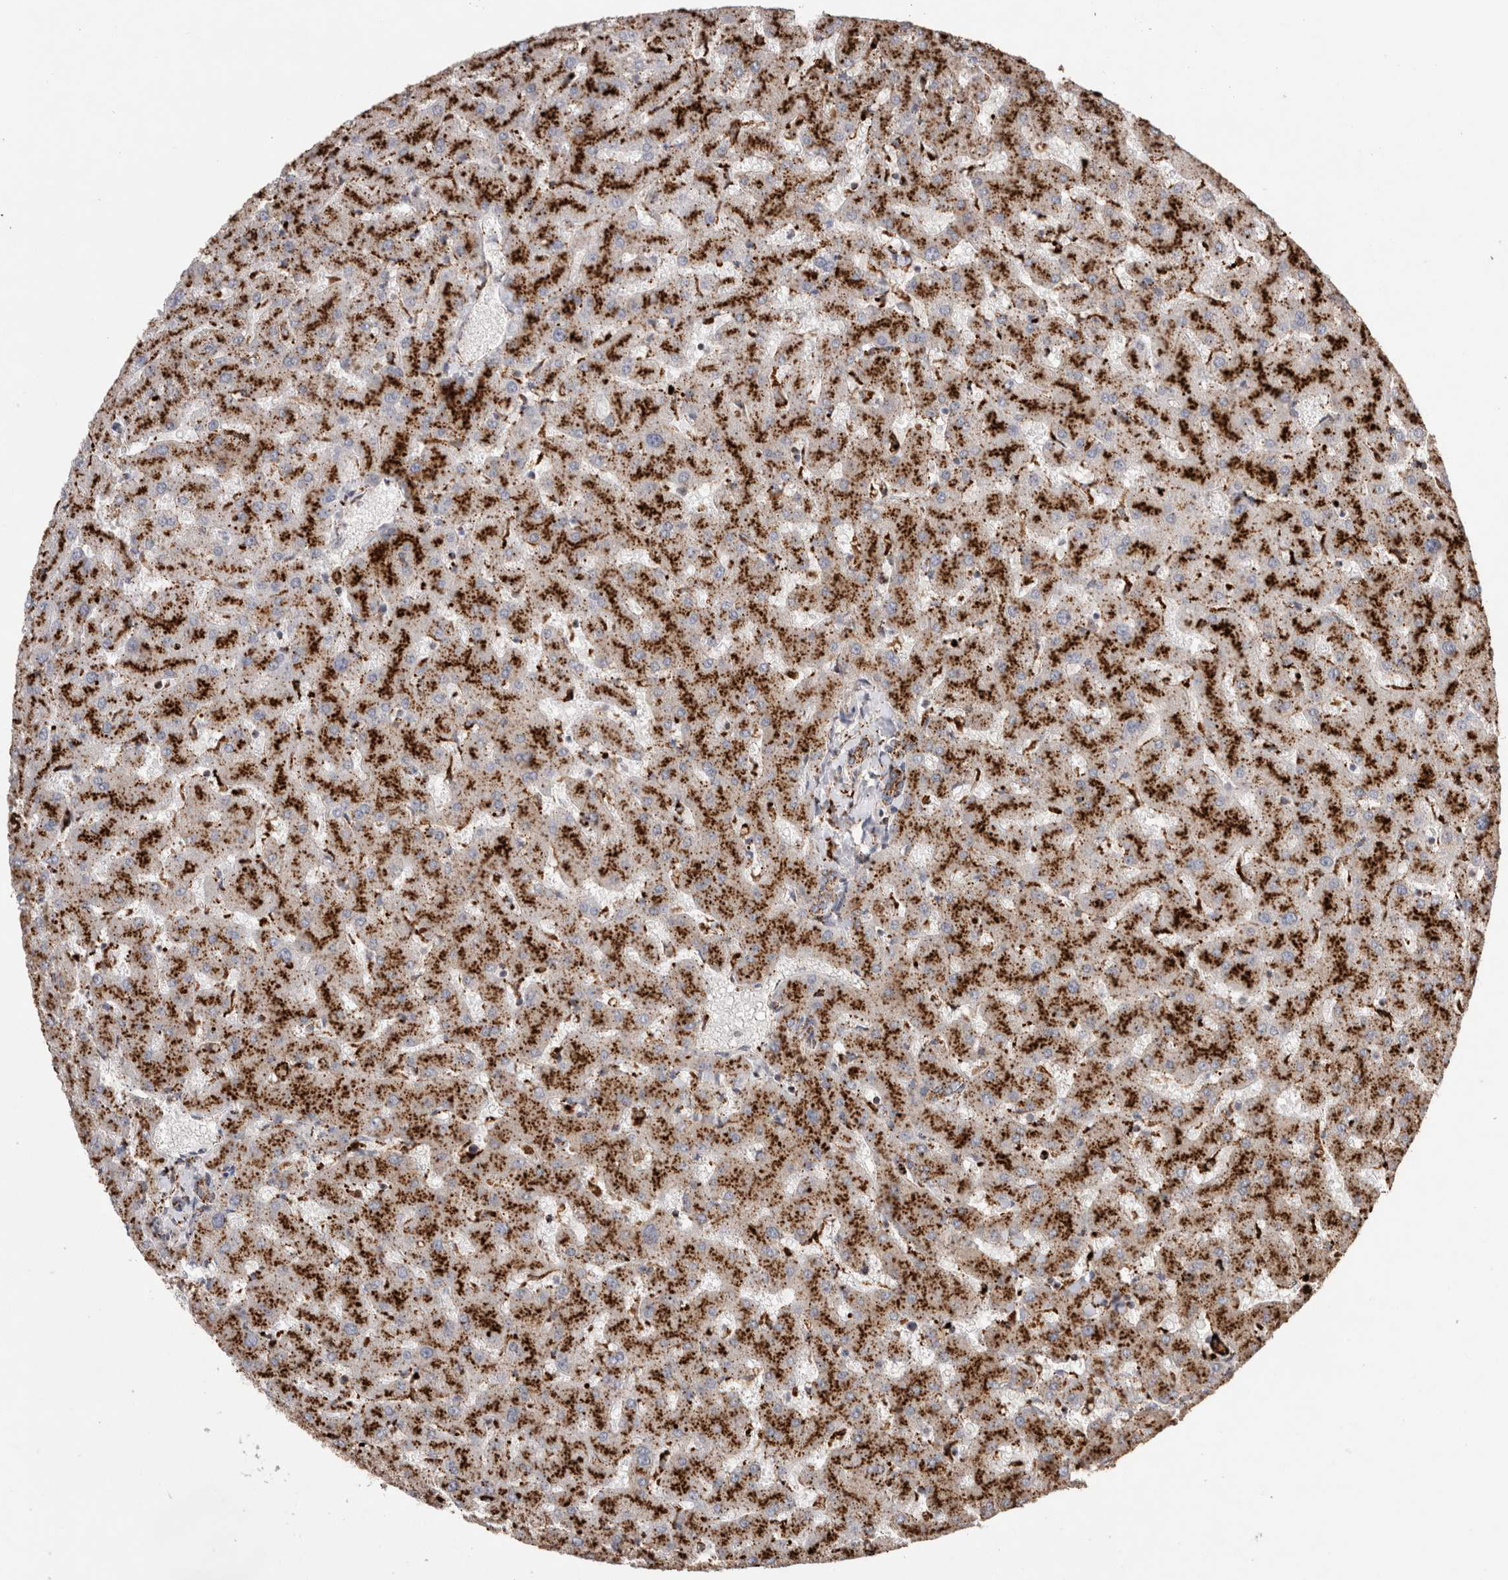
{"staining": {"intensity": "moderate", "quantity": ">75%", "location": "cytoplasmic/membranous"}, "tissue": "liver", "cell_type": "Cholangiocytes", "image_type": "normal", "snomed": [{"axis": "morphology", "description": "Normal tissue, NOS"}, {"axis": "topography", "description": "Liver"}], "caption": "Cholangiocytes show medium levels of moderate cytoplasmic/membranous staining in about >75% of cells in normal liver. The staining was performed using DAB (3,3'-diaminobenzidine), with brown indicating positive protein expression. Nuclei are stained blue with hematoxylin.", "gene": "CTSA", "patient": {"sex": "female", "age": 63}}